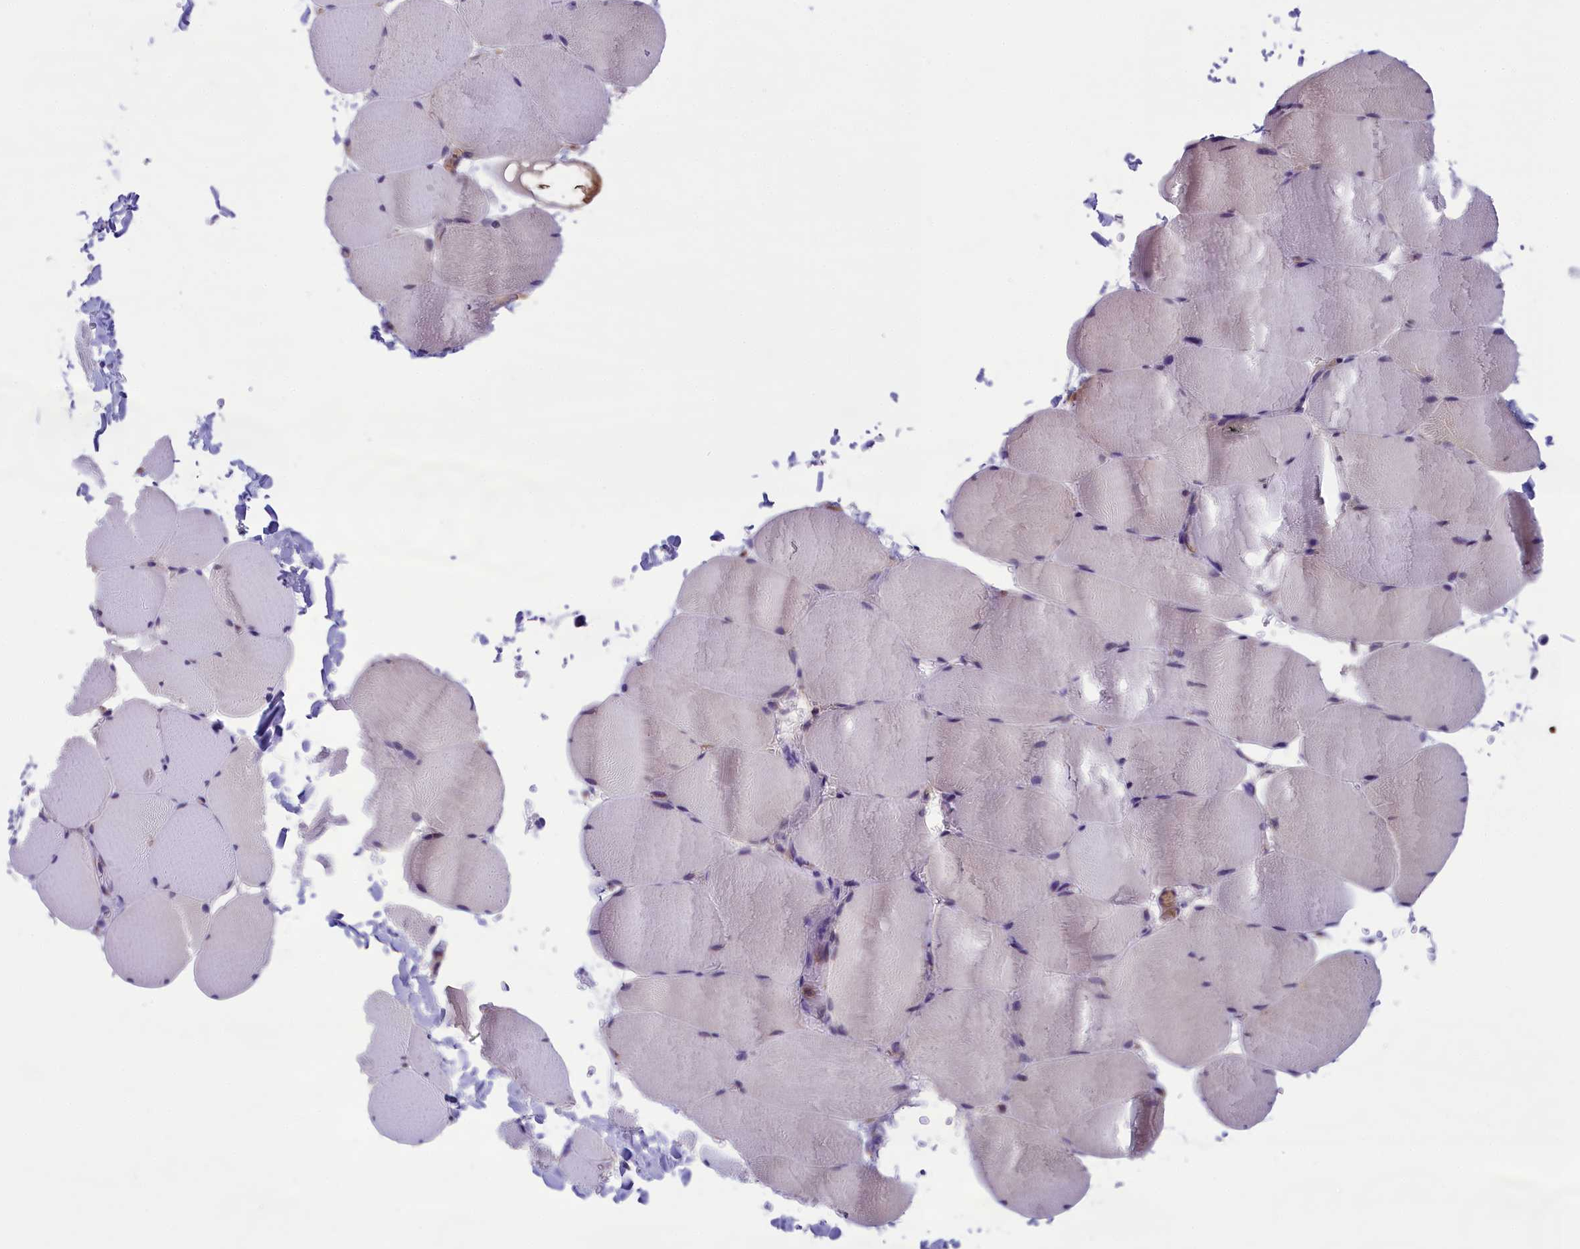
{"staining": {"intensity": "weak", "quantity": "<25%", "location": "cytoplasmic/membranous"}, "tissue": "skeletal muscle", "cell_type": "Myocytes", "image_type": "normal", "snomed": [{"axis": "morphology", "description": "Normal tissue, NOS"}, {"axis": "topography", "description": "Skeletal muscle"}, {"axis": "topography", "description": "Head-Neck"}], "caption": "IHC of benign human skeletal muscle shows no expression in myocytes. (DAB (3,3'-diaminobenzidine) IHC visualized using brightfield microscopy, high magnification).", "gene": "ABCC8", "patient": {"sex": "male", "age": 66}}